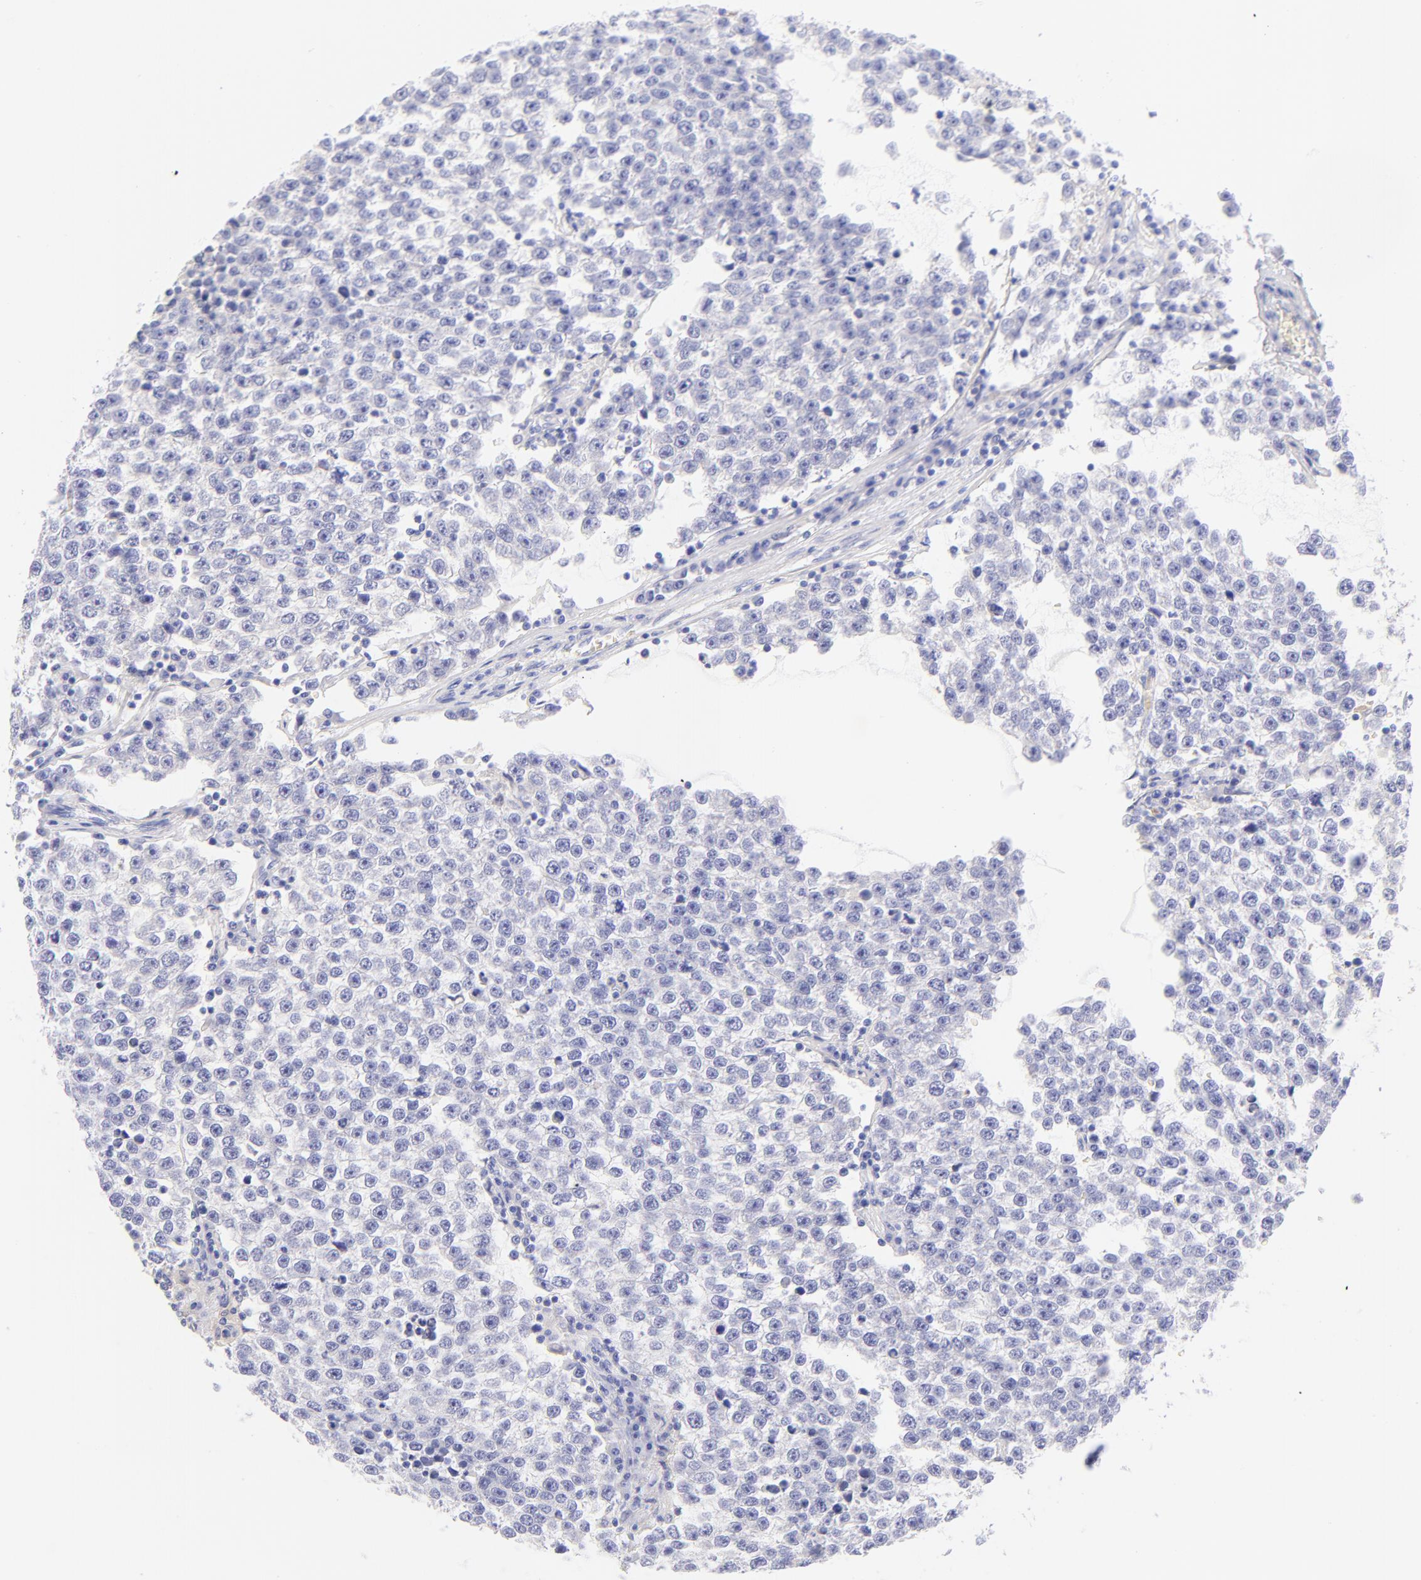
{"staining": {"intensity": "negative", "quantity": "none", "location": "none"}, "tissue": "testis cancer", "cell_type": "Tumor cells", "image_type": "cancer", "snomed": [{"axis": "morphology", "description": "Seminoma, NOS"}, {"axis": "topography", "description": "Testis"}], "caption": "Immunohistochemical staining of human testis cancer exhibits no significant staining in tumor cells. (Brightfield microscopy of DAB (3,3'-diaminobenzidine) immunohistochemistry at high magnification).", "gene": "FRMPD3", "patient": {"sex": "male", "age": 36}}